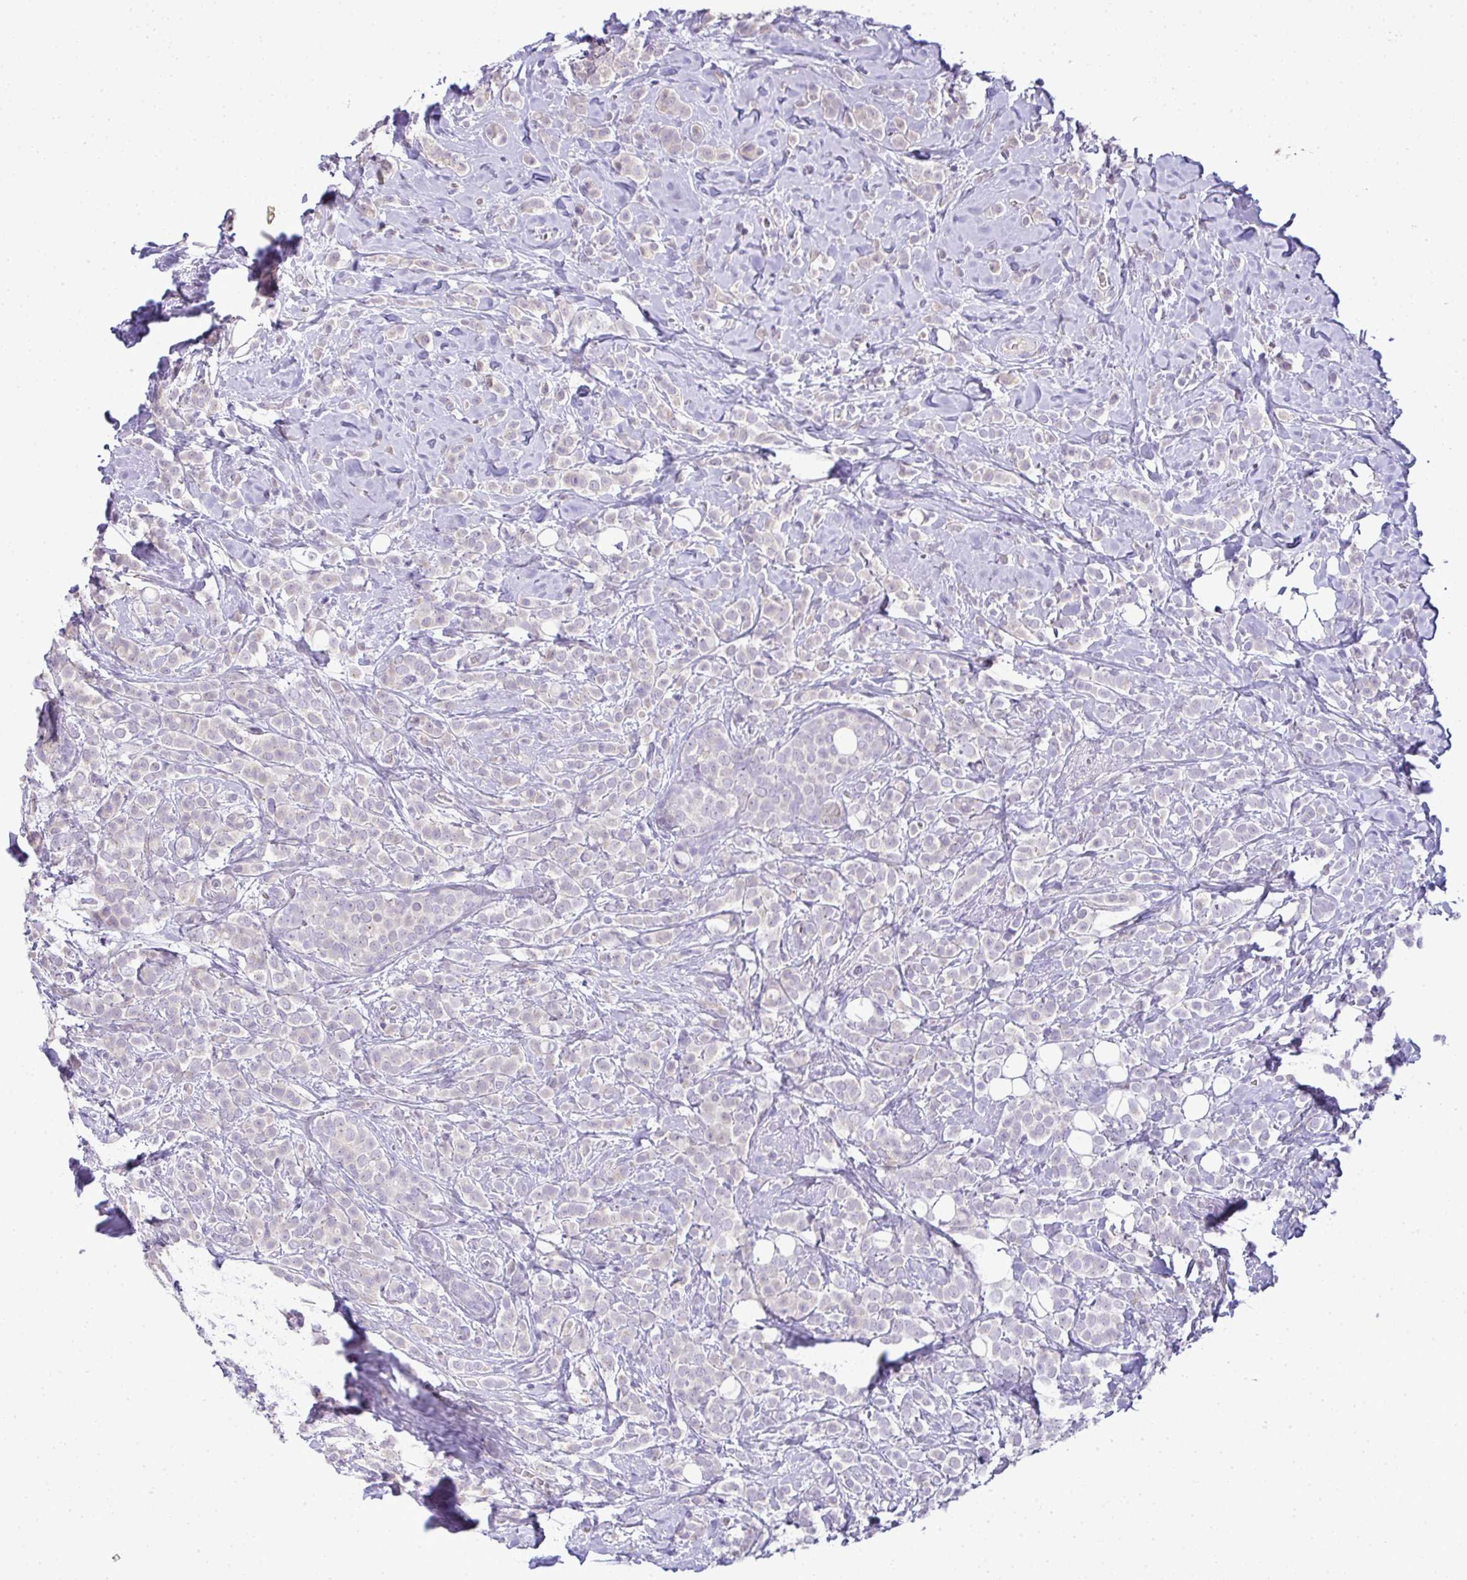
{"staining": {"intensity": "negative", "quantity": "none", "location": "none"}, "tissue": "breast cancer", "cell_type": "Tumor cells", "image_type": "cancer", "snomed": [{"axis": "morphology", "description": "Lobular carcinoma"}, {"axis": "topography", "description": "Breast"}], "caption": "A high-resolution micrograph shows immunohistochemistry (IHC) staining of breast lobular carcinoma, which reveals no significant expression in tumor cells.", "gene": "CMPK1", "patient": {"sex": "female", "age": 49}}